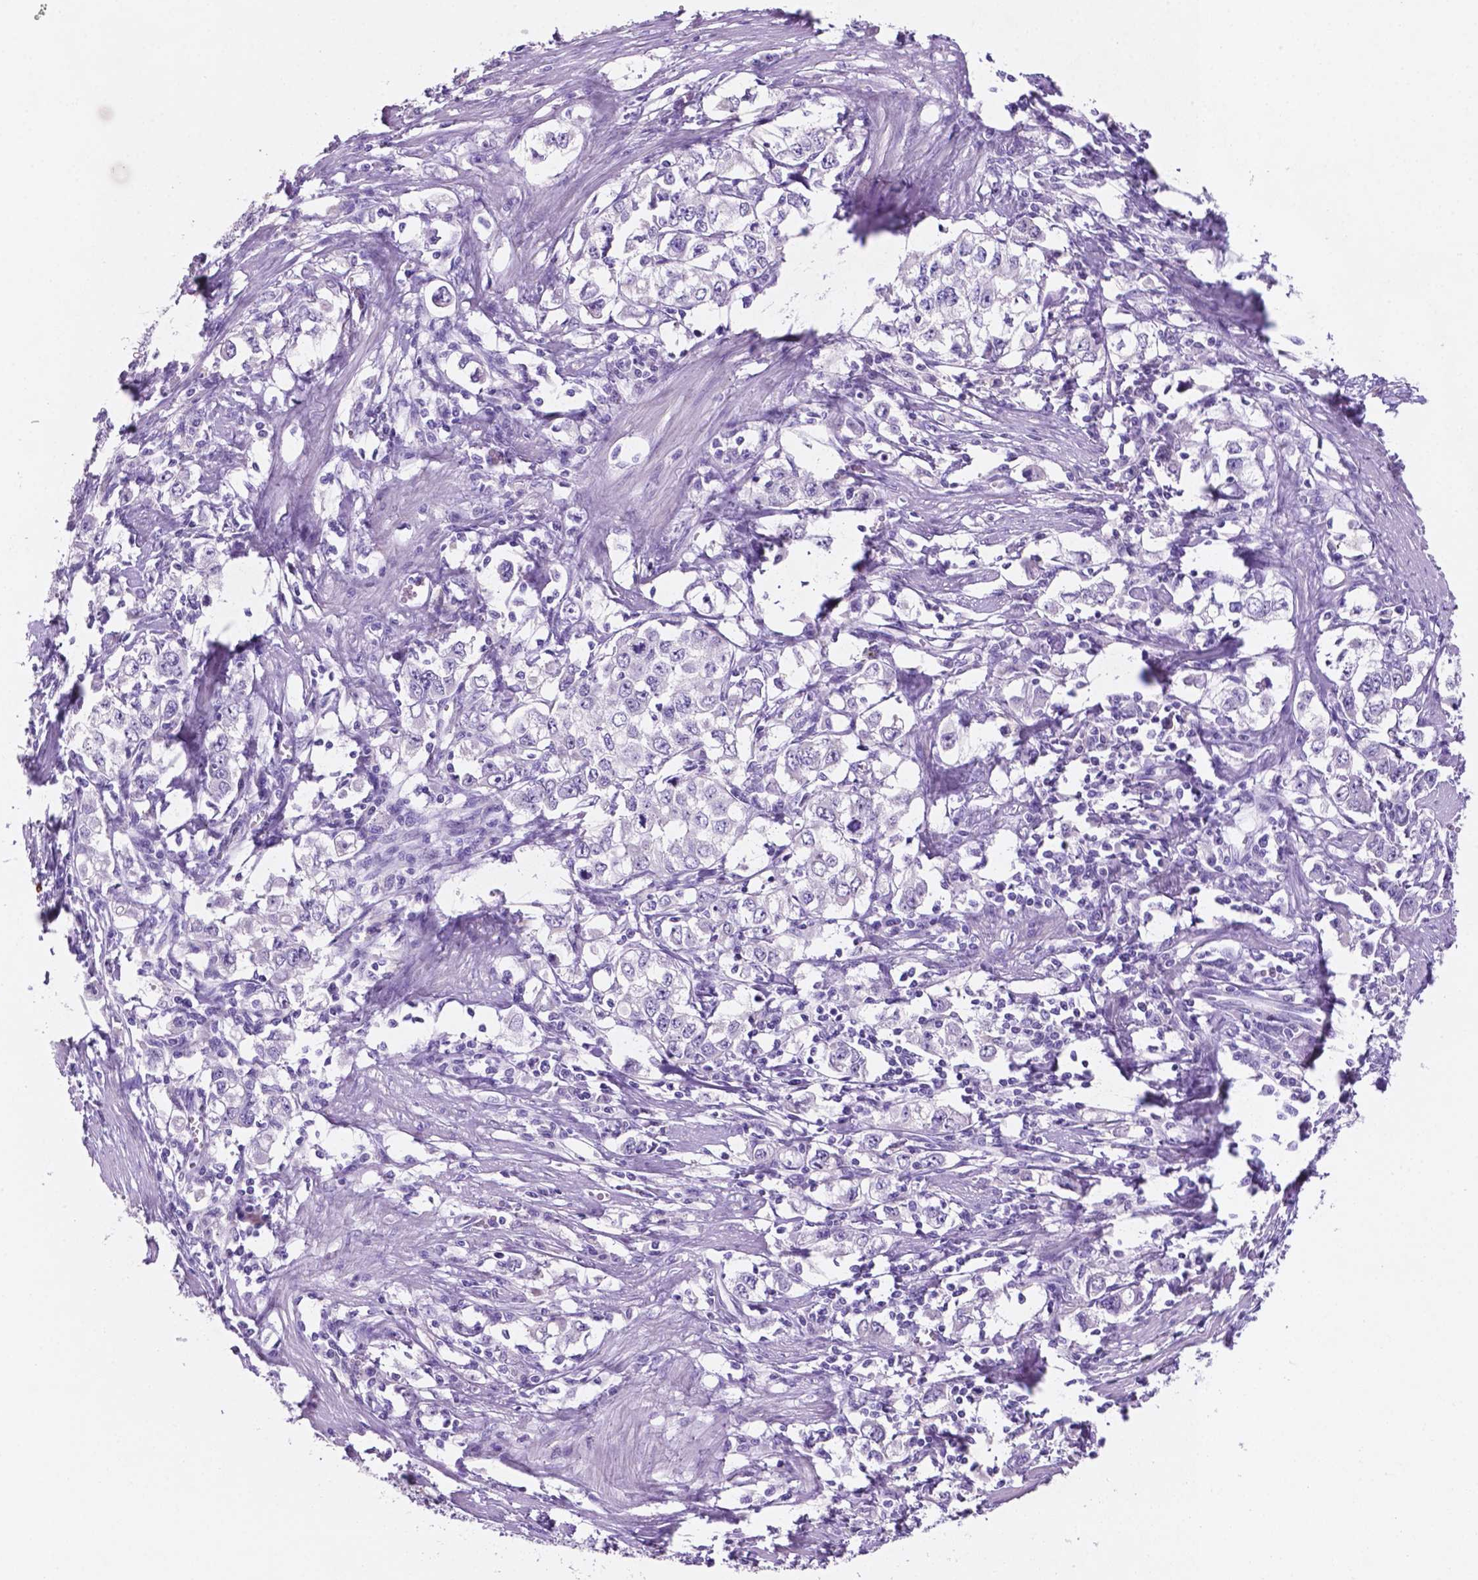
{"staining": {"intensity": "negative", "quantity": "none", "location": "none"}, "tissue": "stomach cancer", "cell_type": "Tumor cells", "image_type": "cancer", "snomed": [{"axis": "morphology", "description": "Adenocarcinoma, NOS"}, {"axis": "topography", "description": "Stomach, lower"}], "caption": "The image demonstrates no staining of tumor cells in stomach cancer (adenocarcinoma).", "gene": "EBLN2", "patient": {"sex": "female", "age": 72}}